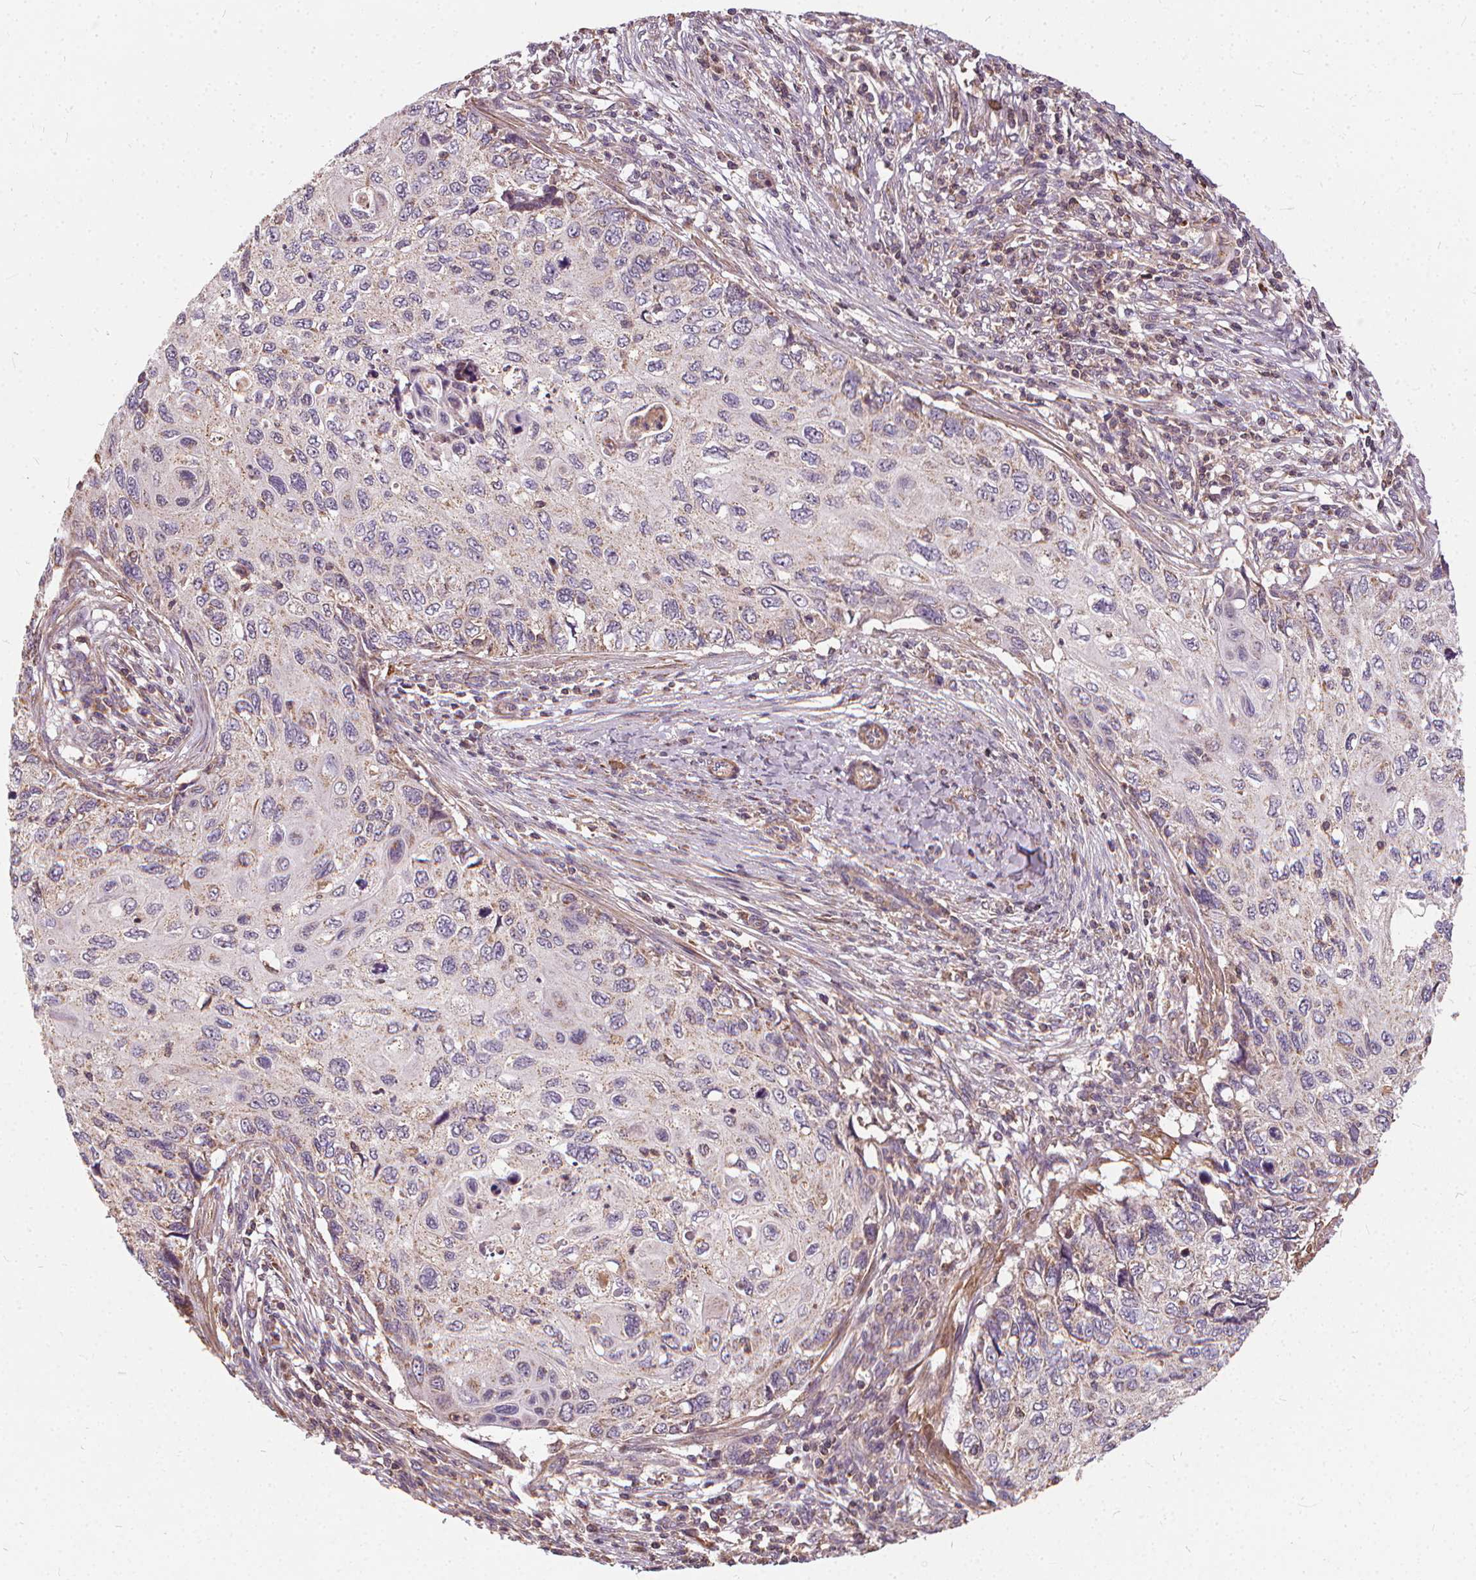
{"staining": {"intensity": "negative", "quantity": "none", "location": "none"}, "tissue": "cervical cancer", "cell_type": "Tumor cells", "image_type": "cancer", "snomed": [{"axis": "morphology", "description": "Squamous cell carcinoma, NOS"}, {"axis": "topography", "description": "Cervix"}], "caption": "Tumor cells show no significant positivity in squamous cell carcinoma (cervical).", "gene": "ORAI2", "patient": {"sex": "female", "age": 70}}